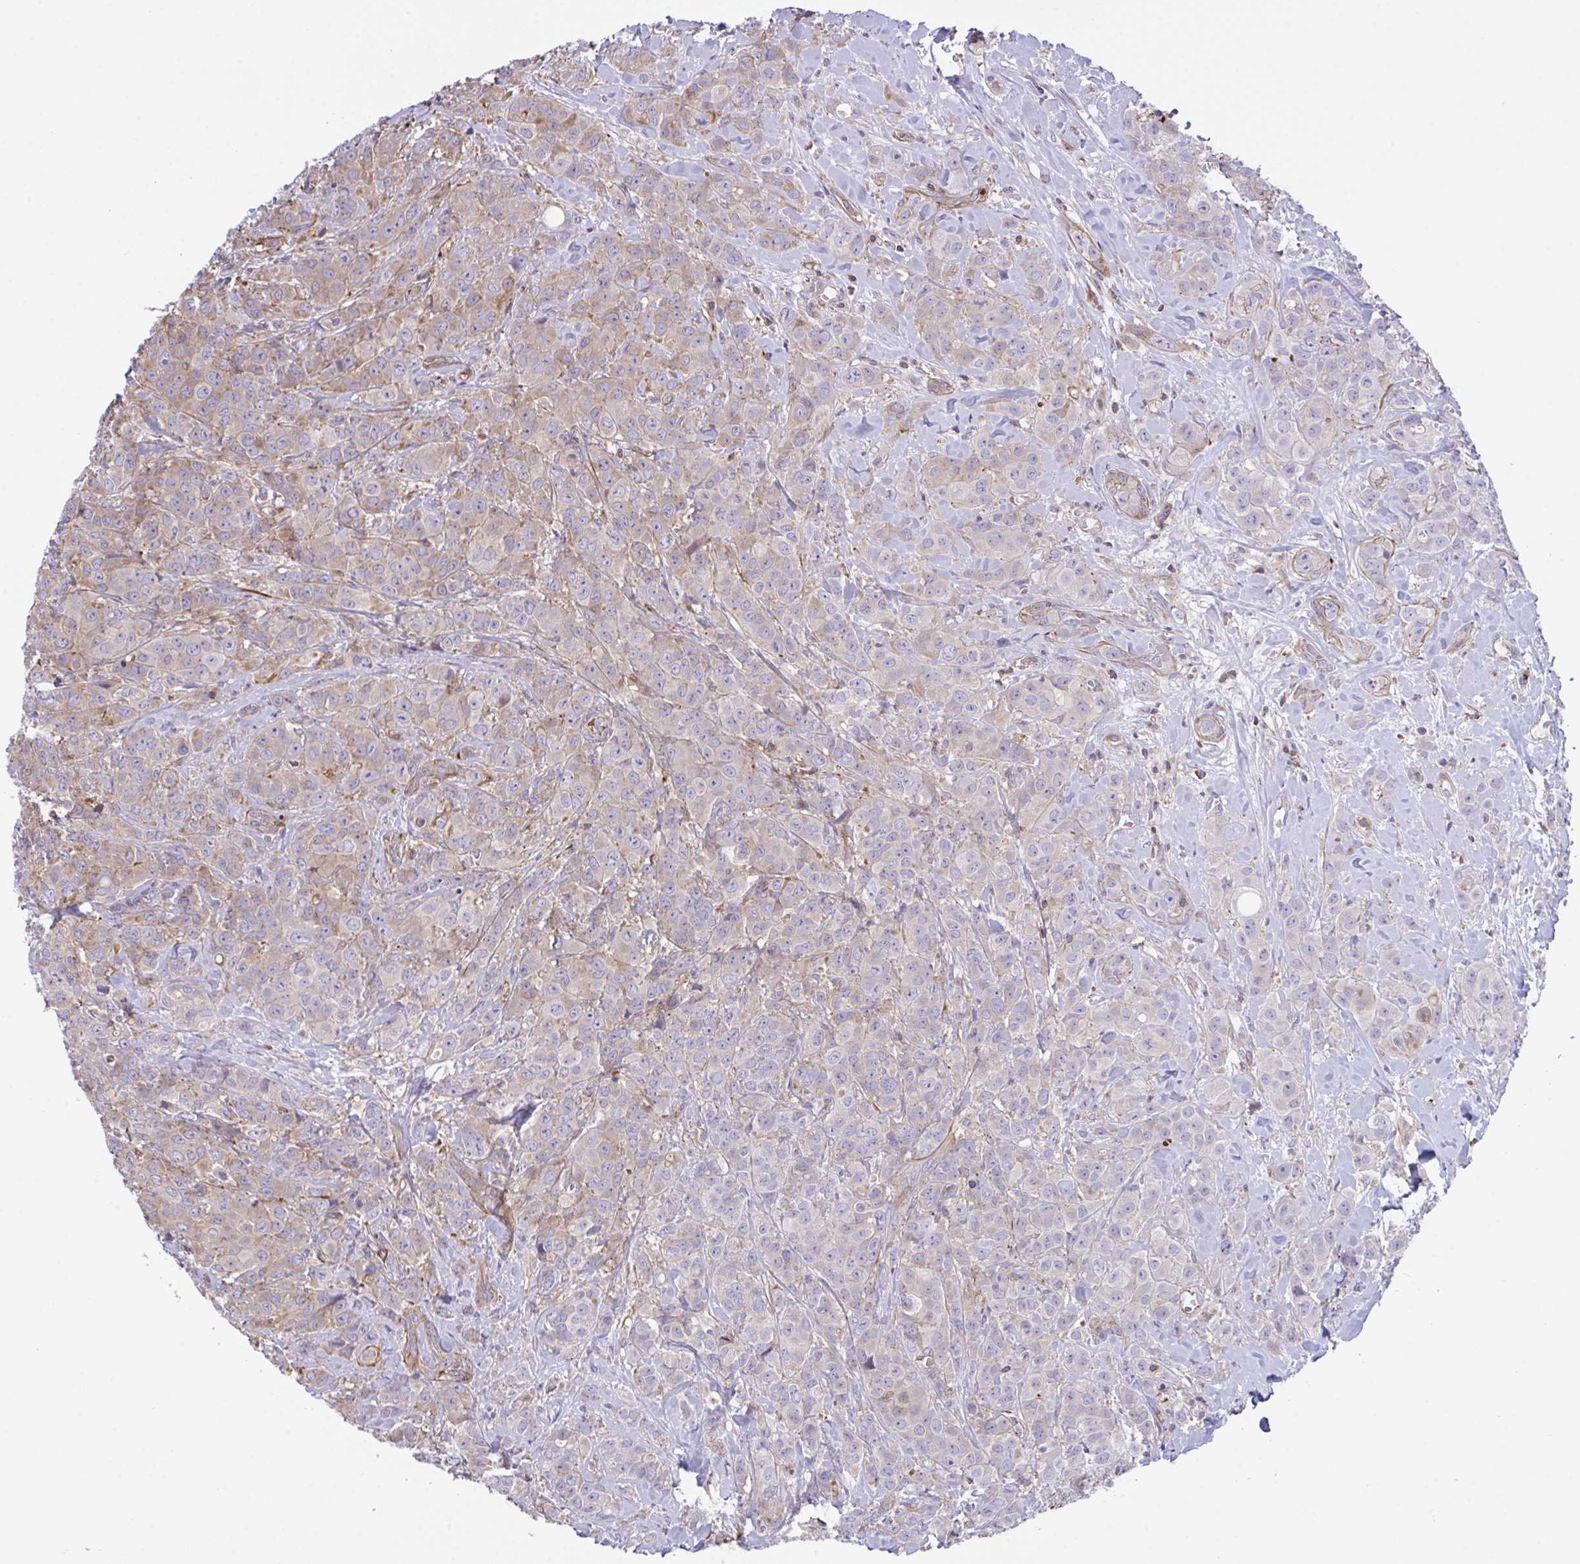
{"staining": {"intensity": "weak", "quantity": "25%-75%", "location": "cytoplasmic/membranous"}, "tissue": "breast cancer", "cell_type": "Tumor cells", "image_type": "cancer", "snomed": [{"axis": "morphology", "description": "Normal tissue, NOS"}, {"axis": "morphology", "description": "Duct carcinoma"}, {"axis": "topography", "description": "Breast"}], "caption": "IHC histopathology image of human breast cancer (intraductal carcinoma) stained for a protein (brown), which displays low levels of weak cytoplasmic/membranous expression in about 25%-75% of tumor cells.", "gene": "PPIH", "patient": {"sex": "female", "age": 43}}